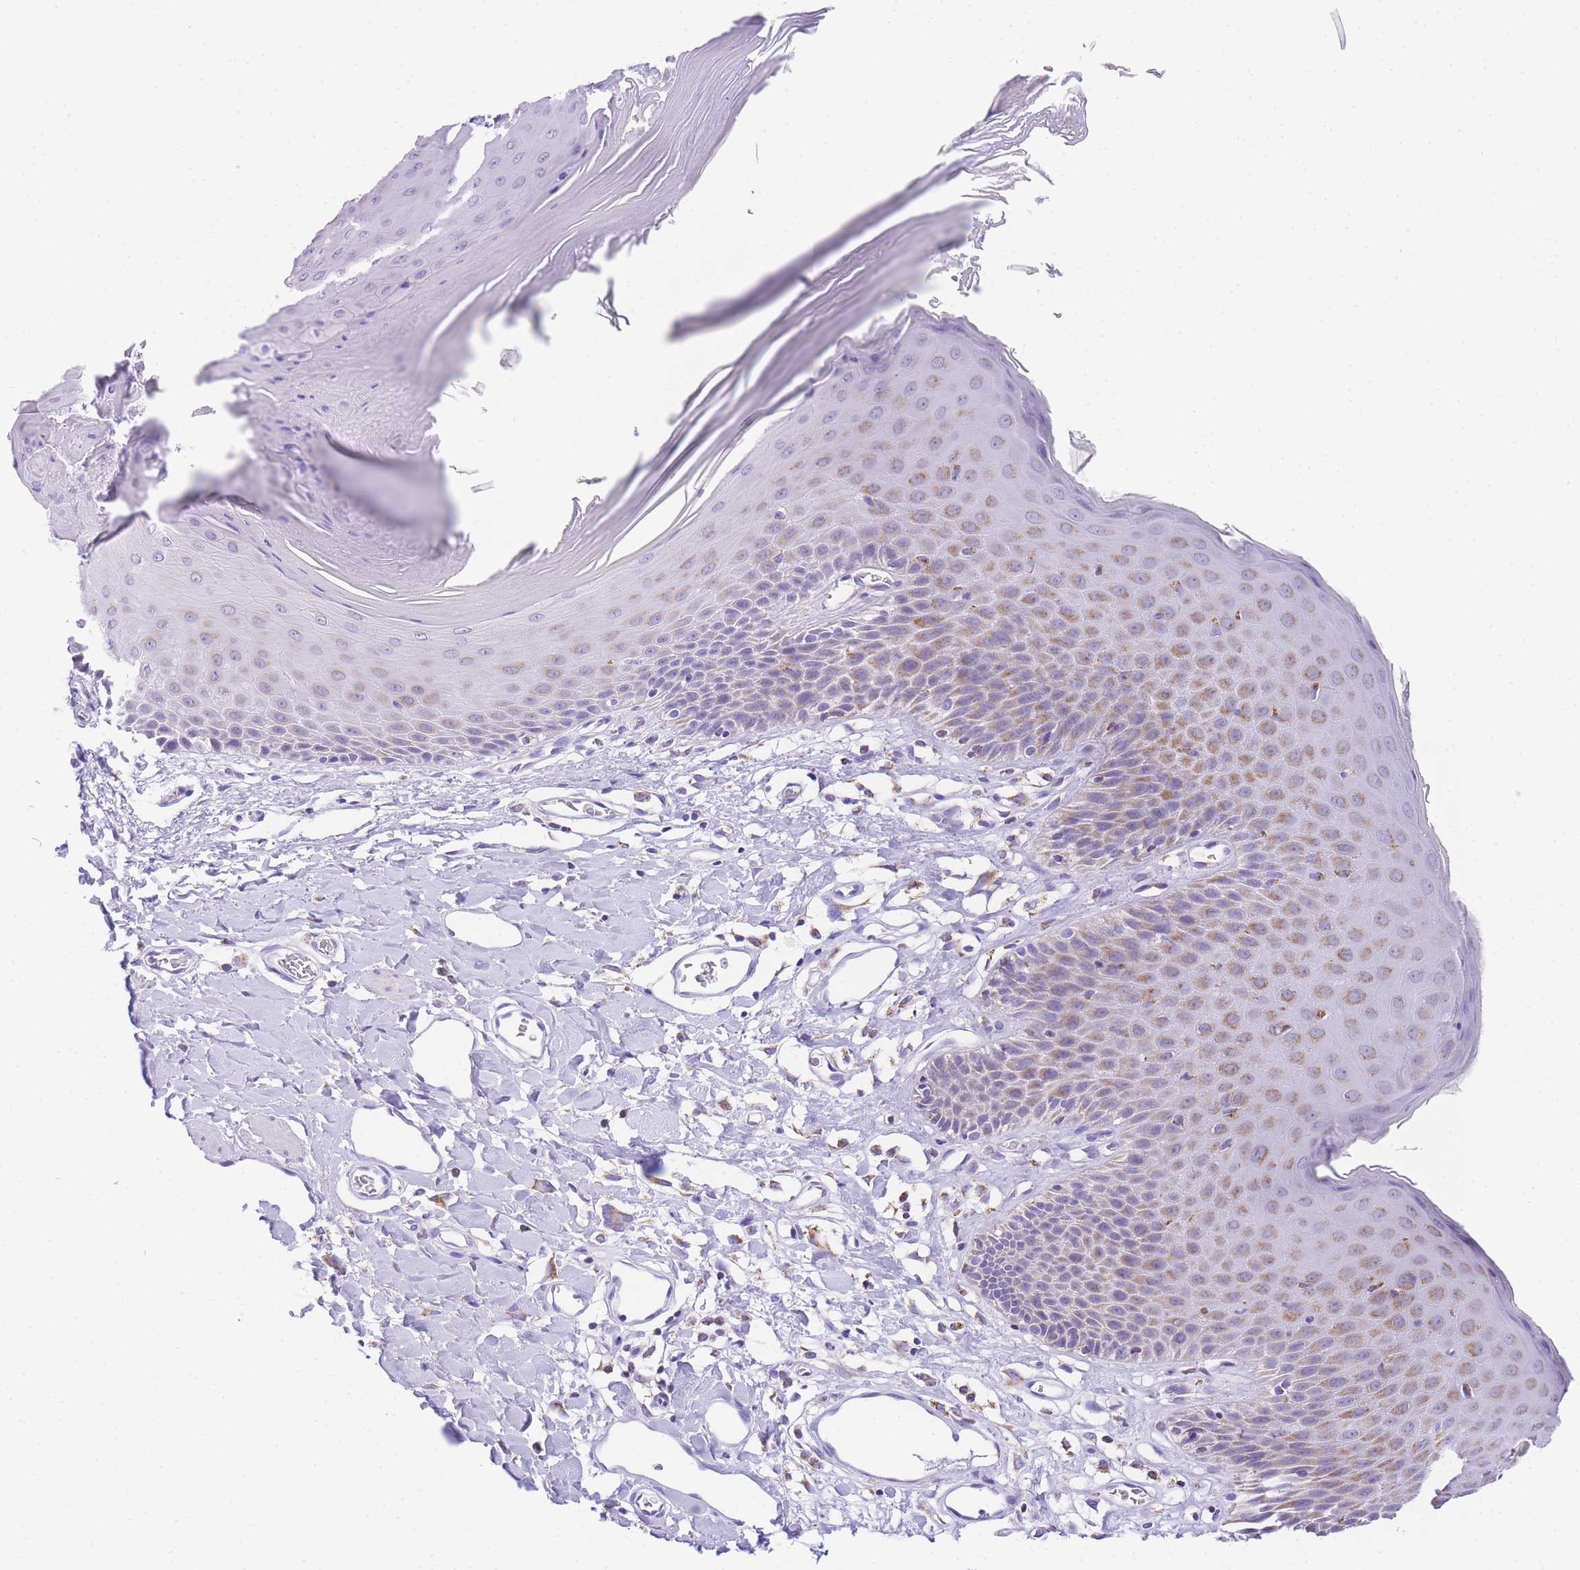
{"staining": {"intensity": "moderate", "quantity": "25%-75%", "location": "cytoplasmic/membranous"}, "tissue": "skin", "cell_type": "Epidermal cells", "image_type": "normal", "snomed": [{"axis": "morphology", "description": "Normal tissue, NOS"}, {"axis": "topography", "description": "Vulva"}], "caption": "A brown stain highlights moderate cytoplasmic/membranous positivity of a protein in epidermal cells of normal human skin.", "gene": "NKD2", "patient": {"sex": "female", "age": 68}}